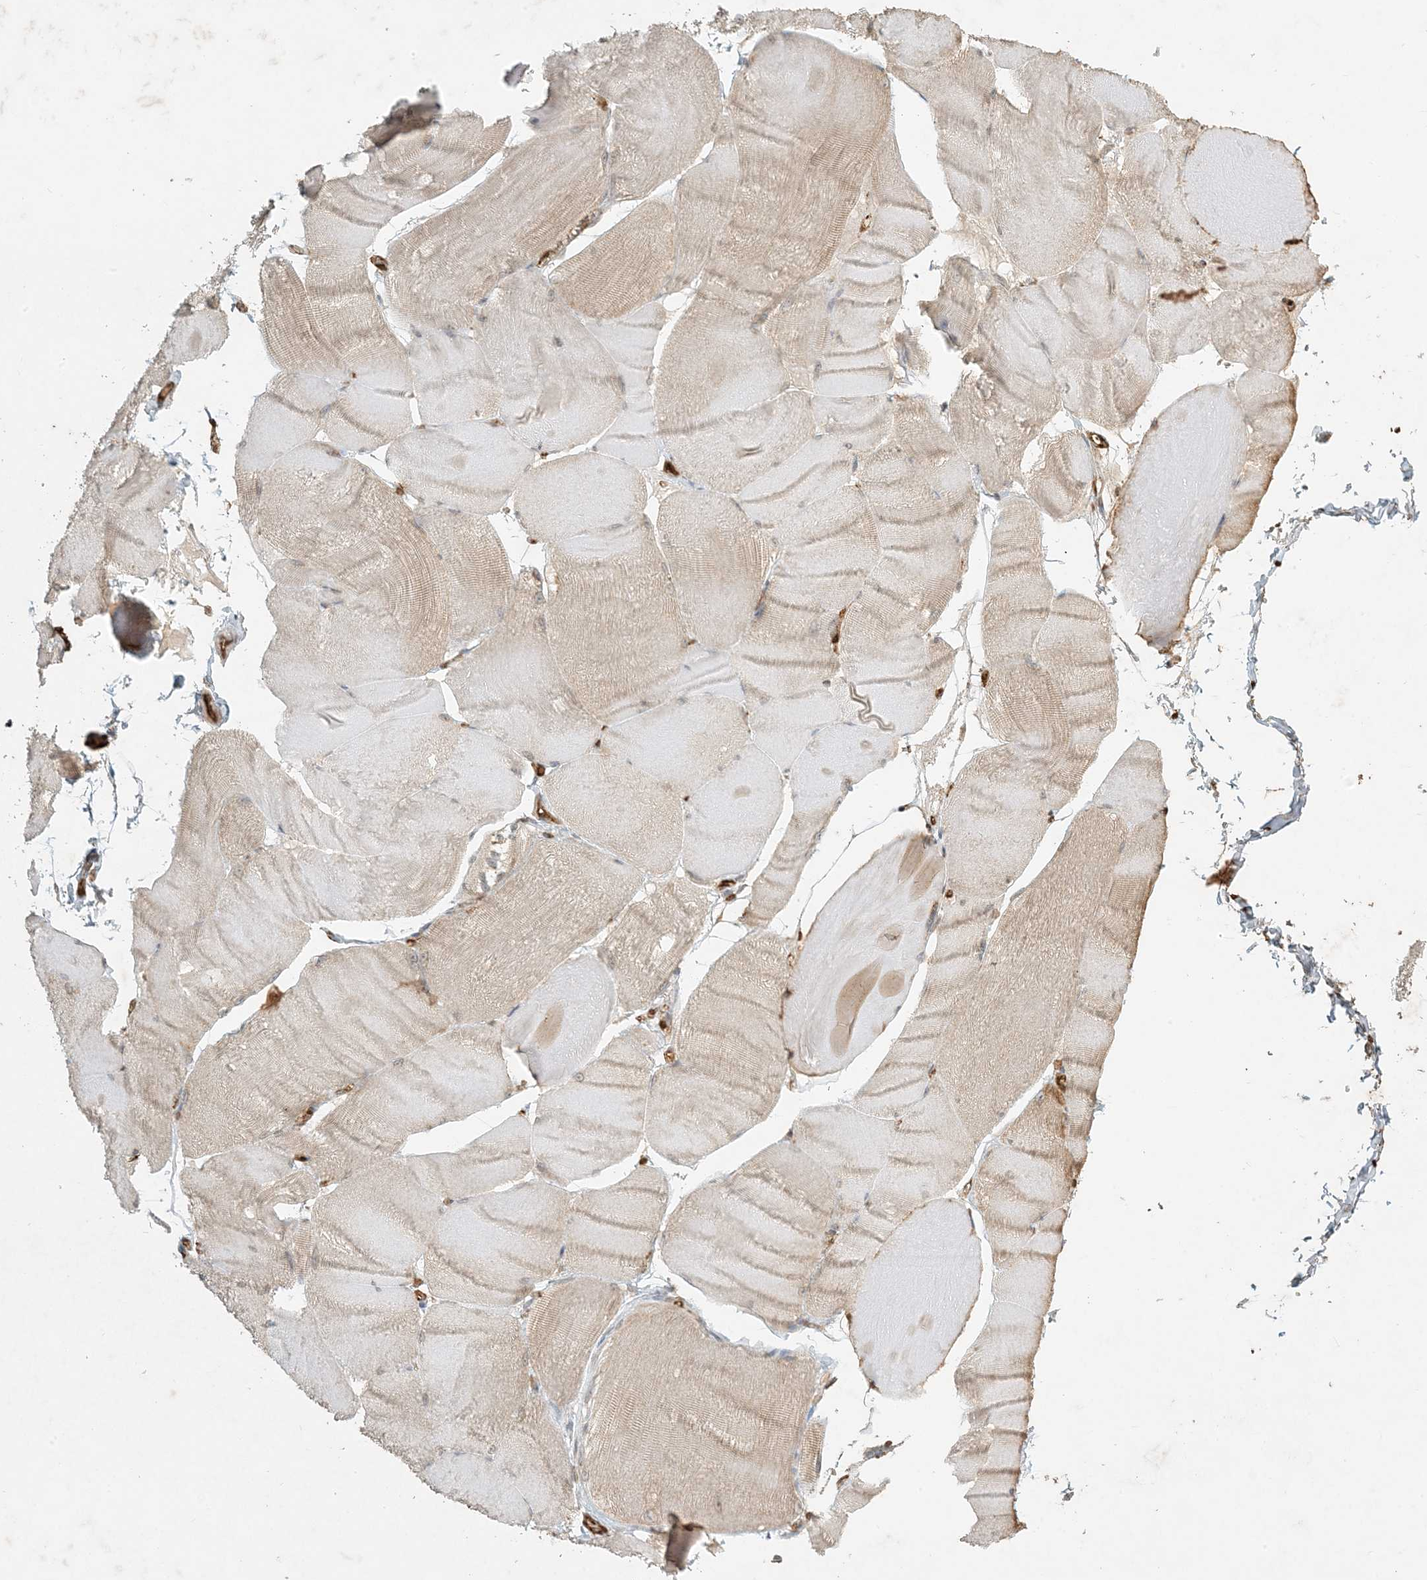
{"staining": {"intensity": "moderate", "quantity": "25%-75%", "location": "cytoplasmic/membranous"}, "tissue": "skeletal muscle", "cell_type": "Myocytes", "image_type": "normal", "snomed": [{"axis": "morphology", "description": "Normal tissue, NOS"}, {"axis": "morphology", "description": "Basal cell carcinoma"}, {"axis": "topography", "description": "Skeletal muscle"}], "caption": "A brown stain highlights moderate cytoplasmic/membranous staining of a protein in myocytes of benign skeletal muscle.", "gene": "MCOLN1", "patient": {"sex": "female", "age": 64}}